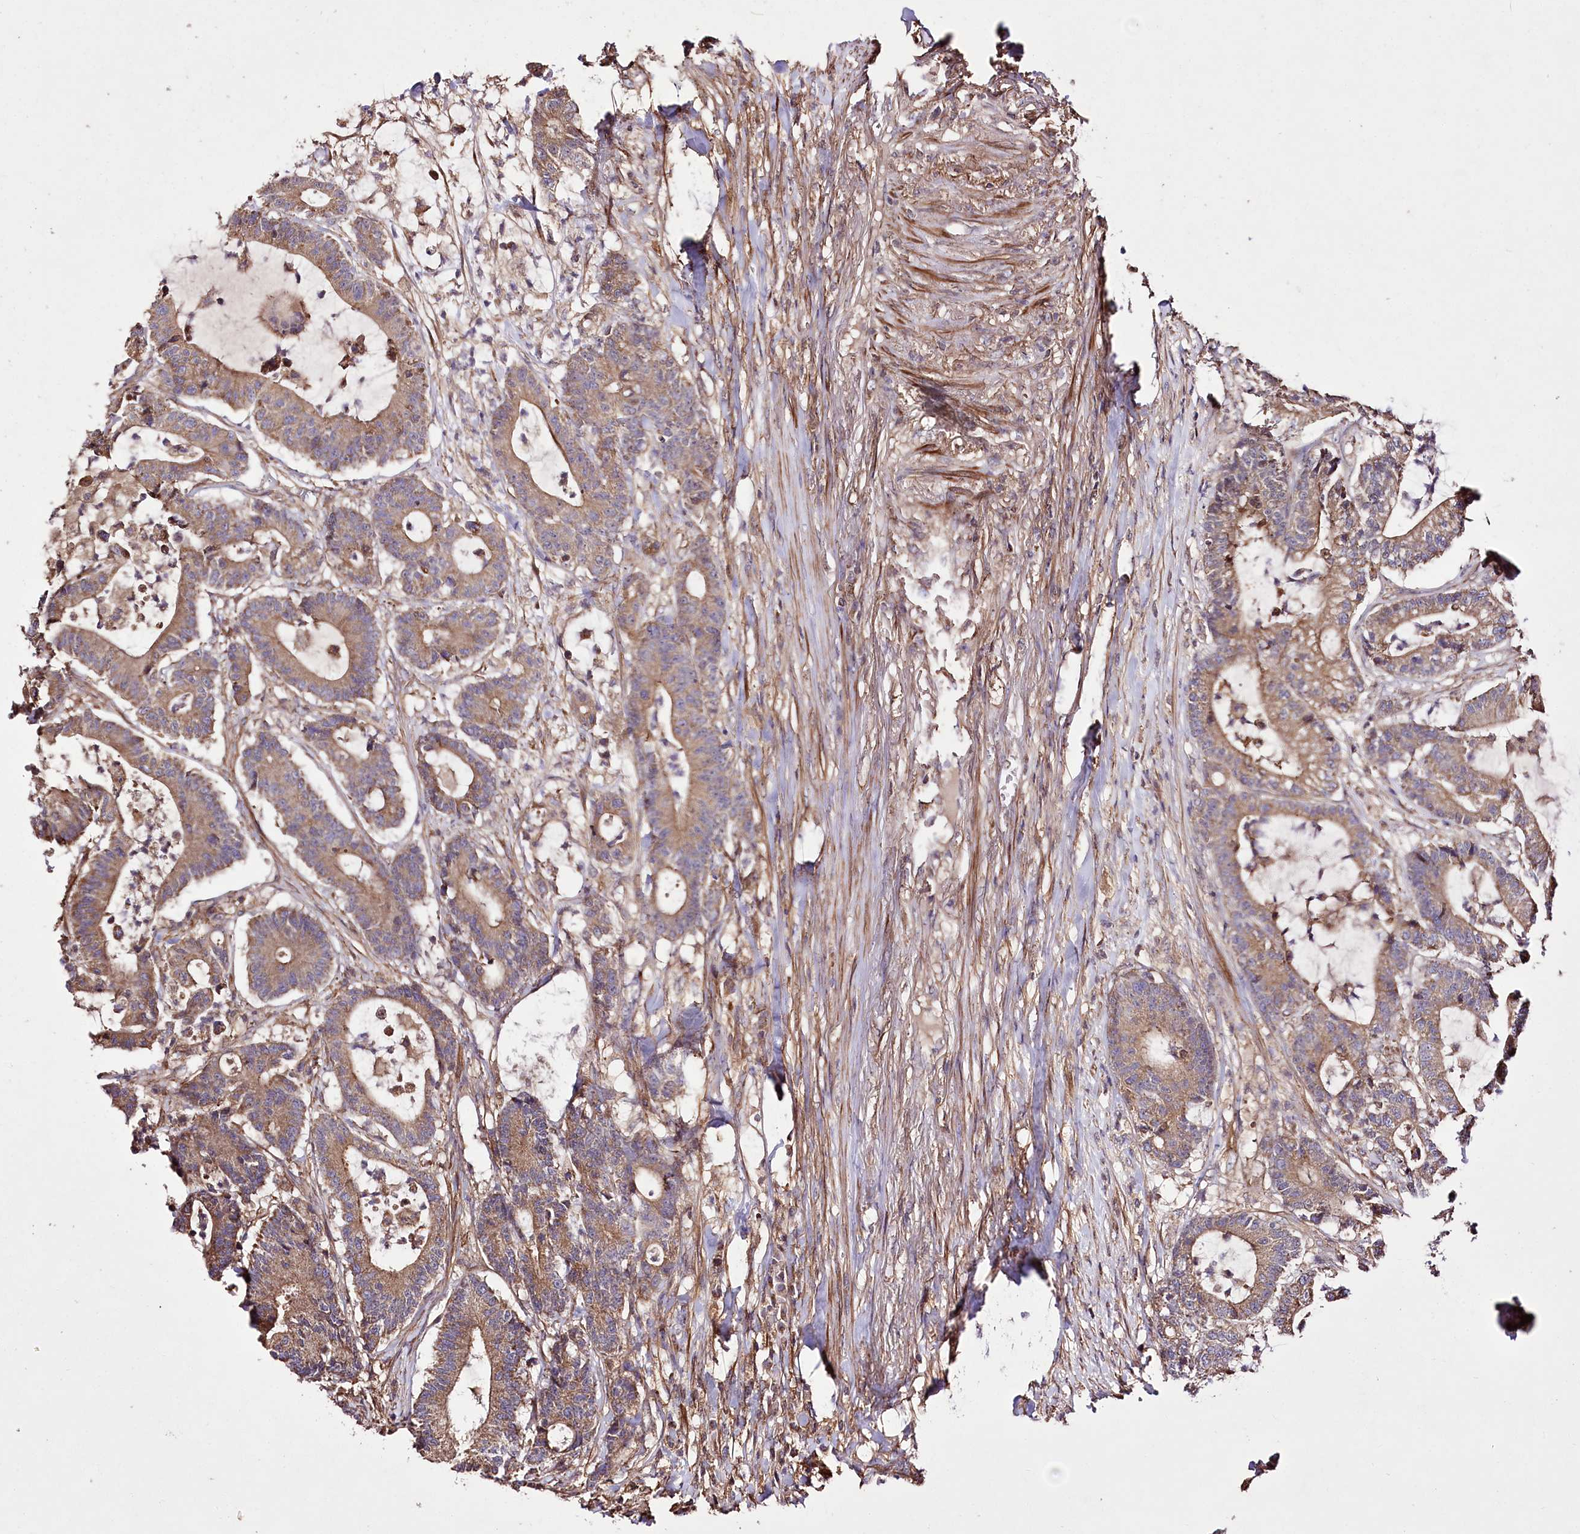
{"staining": {"intensity": "moderate", "quantity": ">75%", "location": "cytoplasmic/membranous"}, "tissue": "colorectal cancer", "cell_type": "Tumor cells", "image_type": "cancer", "snomed": [{"axis": "morphology", "description": "Adenocarcinoma, NOS"}, {"axis": "topography", "description": "Colon"}], "caption": "This image exhibits IHC staining of human adenocarcinoma (colorectal), with medium moderate cytoplasmic/membranous positivity in about >75% of tumor cells.", "gene": "WWC1", "patient": {"sex": "female", "age": 84}}